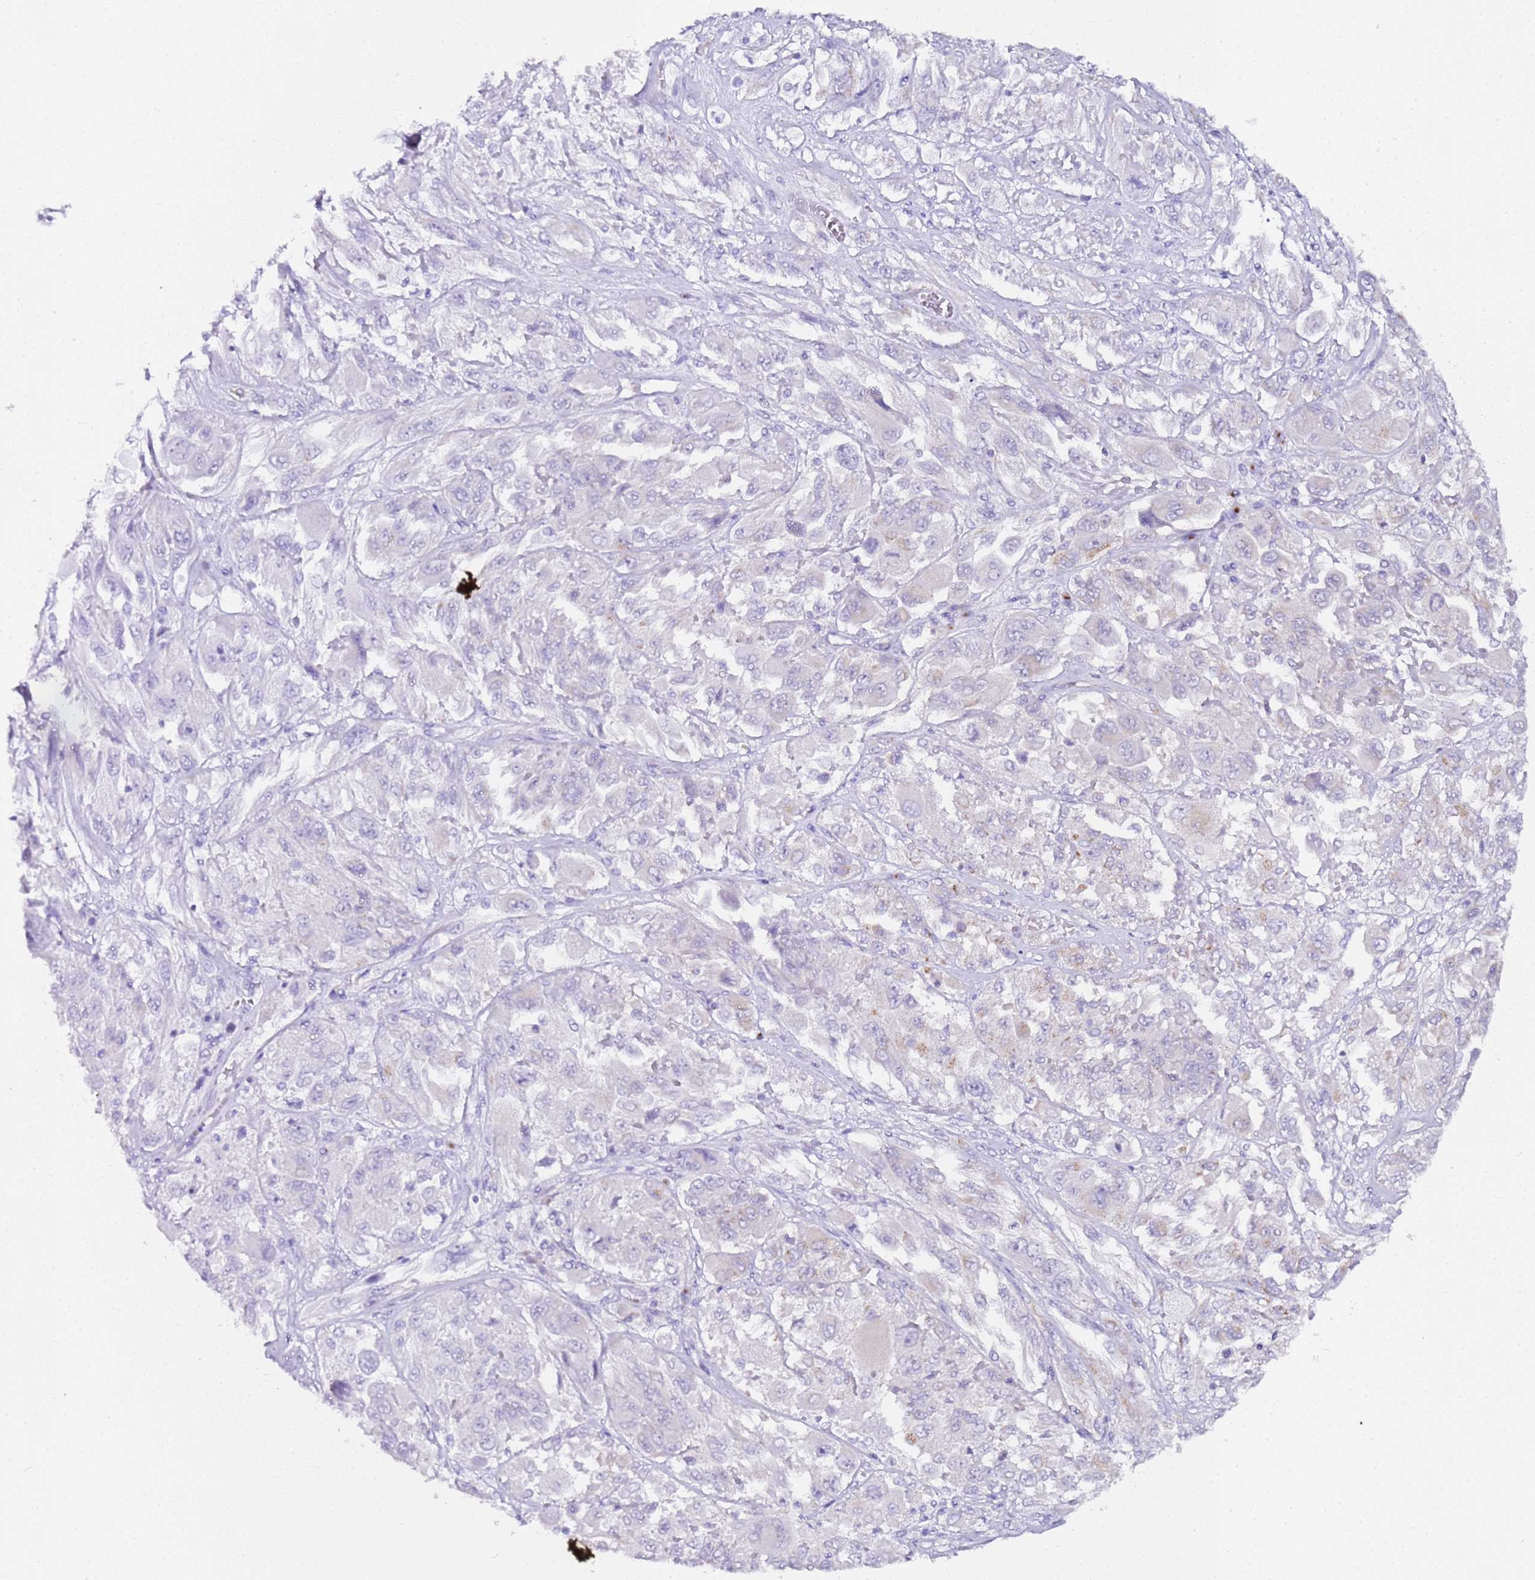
{"staining": {"intensity": "weak", "quantity": "<25%", "location": "cytoplasmic/membranous"}, "tissue": "melanoma", "cell_type": "Tumor cells", "image_type": "cancer", "snomed": [{"axis": "morphology", "description": "Malignant melanoma, NOS"}, {"axis": "topography", "description": "Skin"}], "caption": "DAB immunohistochemical staining of melanoma displays no significant expression in tumor cells. (DAB immunohistochemistry with hematoxylin counter stain).", "gene": "MRPL49", "patient": {"sex": "female", "age": 91}}